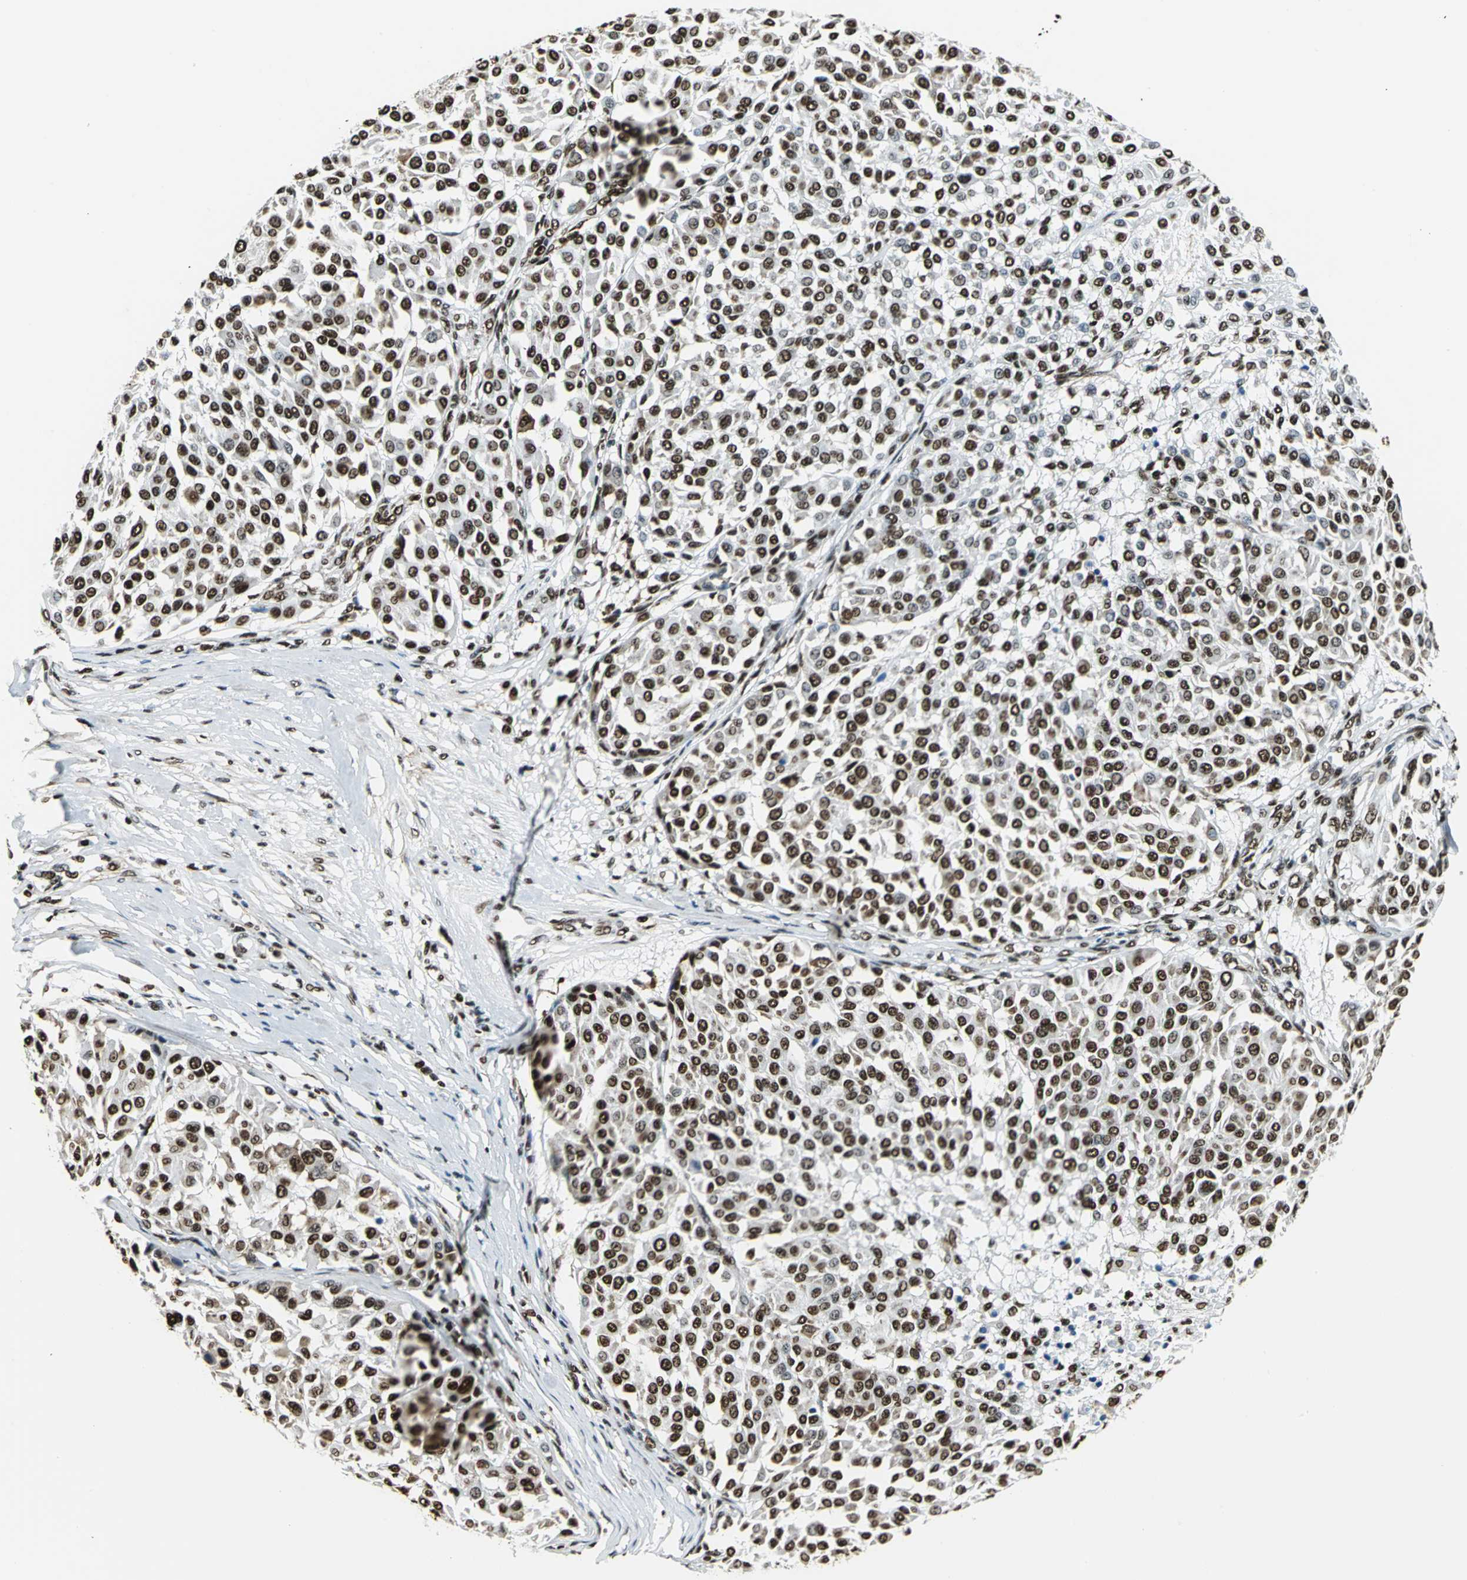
{"staining": {"intensity": "moderate", "quantity": ">75%", "location": "nuclear"}, "tissue": "melanoma", "cell_type": "Tumor cells", "image_type": "cancer", "snomed": [{"axis": "morphology", "description": "Malignant melanoma, Metastatic site"}, {"axis": "topography", "description": "Soft tissue"}], "caption": "A brown stain shows moderate nuclear staining of a protein in human malignant melanoma (metastatic site) tumor cells.", "gene": "APEX1", "patient": {"sex": "male", "age": 41}}